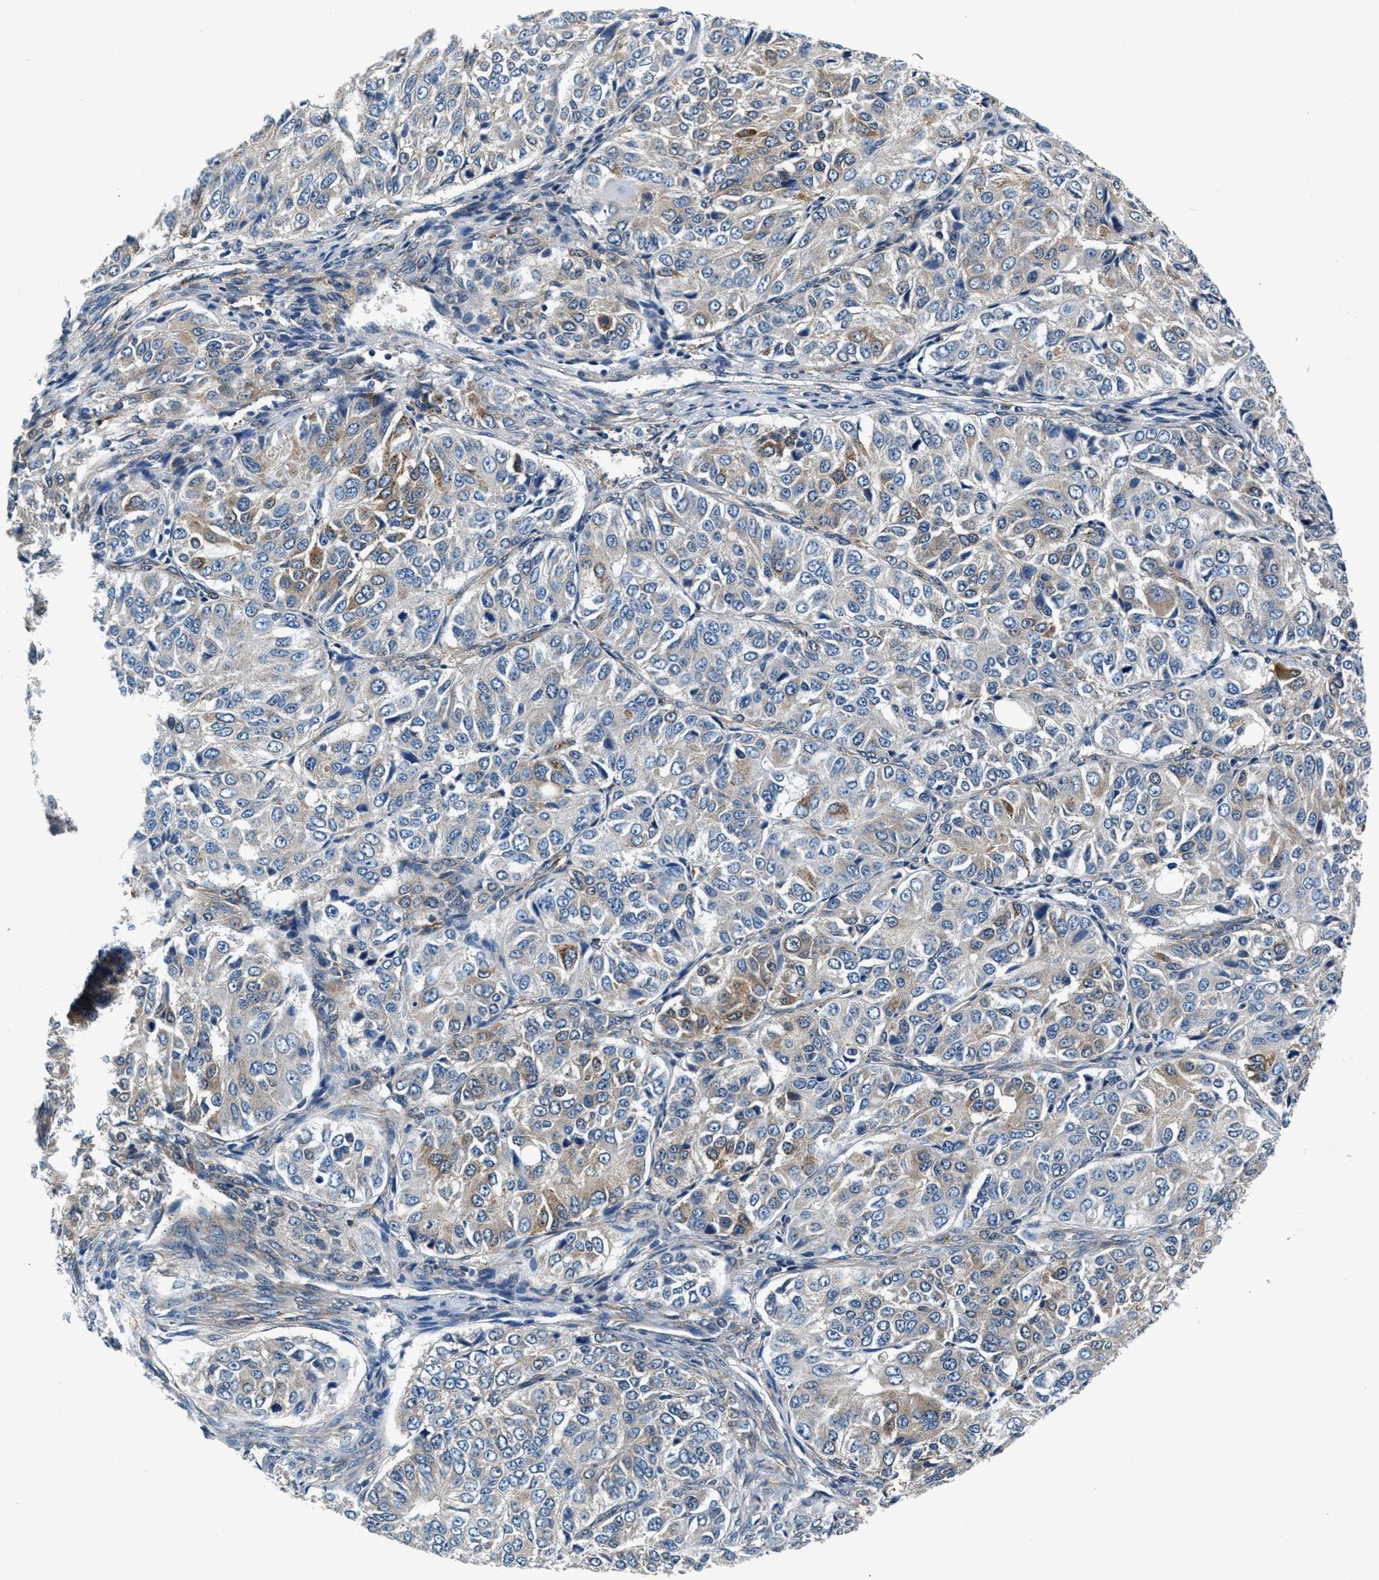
{"staining": {"intensity": "weak", "quantity": "25%-75%", "location": "cytoplasmic/membranous"}, "tissue": "ovarian cancer", "cell_type": "Tumor cells", "image_type": "cancer", "snomed": [{"axis": "morphology", "description": "Carcinoma, endometroid"}, {"axis": "topography", "description": "Ovary"}], "caption": "Immunohistochemistry (IHC) micrograph of human ovarian endometroid carcinoma stained for a protein (brown), which demonstrates low levels of weak cytoplasmic/membranous expression in about 25%-75% of tumor cells.", "gene": "PRTFDC1", "patient": {"sex": "female", "age": 51}}